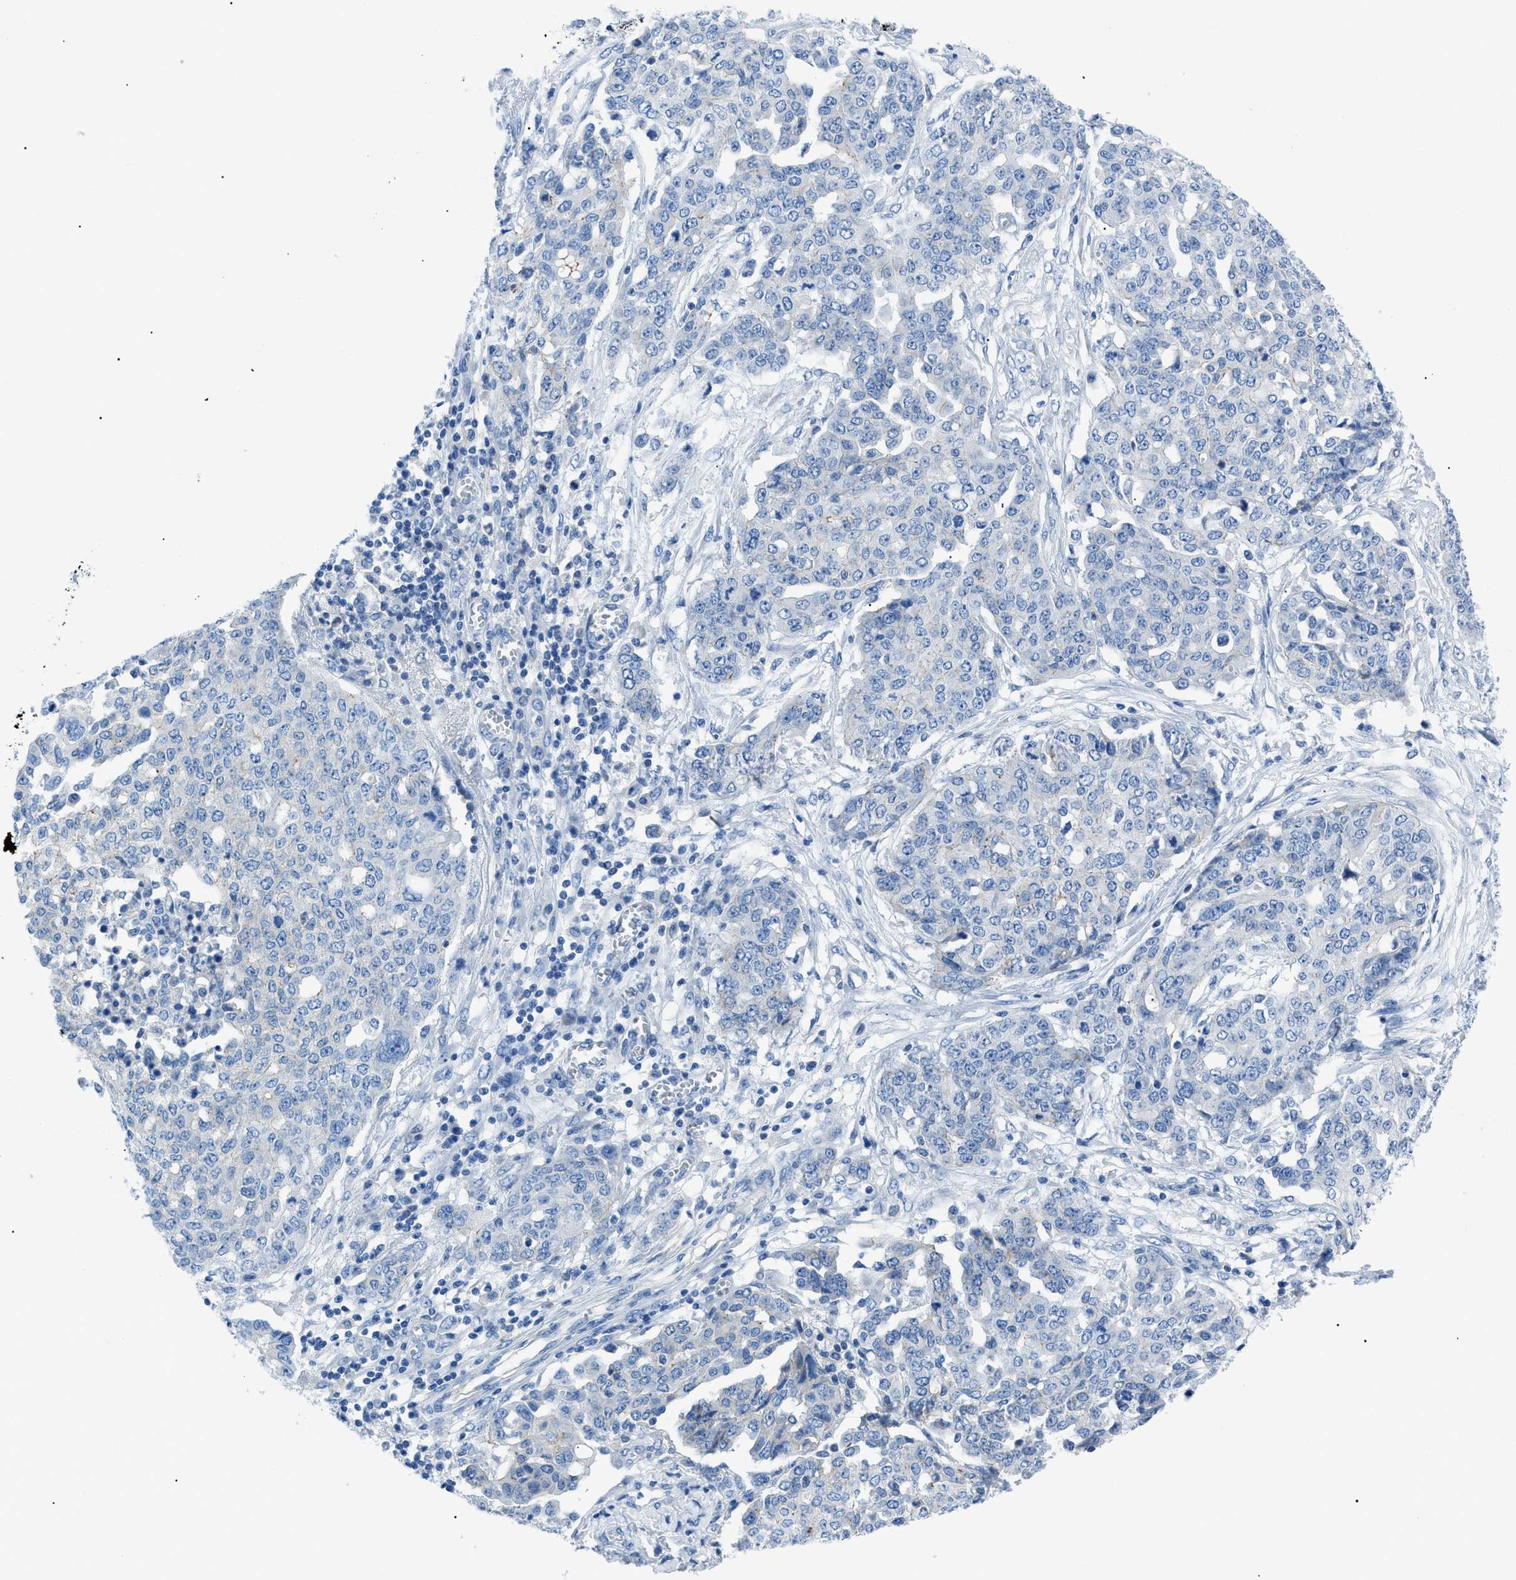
{"staining": {"intensity": "negative", "quantity": "none", "location": "none"}, "tissue": "ovarian cancer", "cell_type": "Tumor cells", "image_type": "cancer", "snomed": [{"axis": "morphology", "description": "Cystadenocarcinoma, serous, NOS"}, {"axis": "topography", "description": "Soft tissue"}, {"axis": "topography", "description": "Ovary"}], "caption": "IHC of ovarian cancer shows no staining in tumor cells.", "gene": "ZDHHC24", "patient": {"sex": "female", "age": 57}}